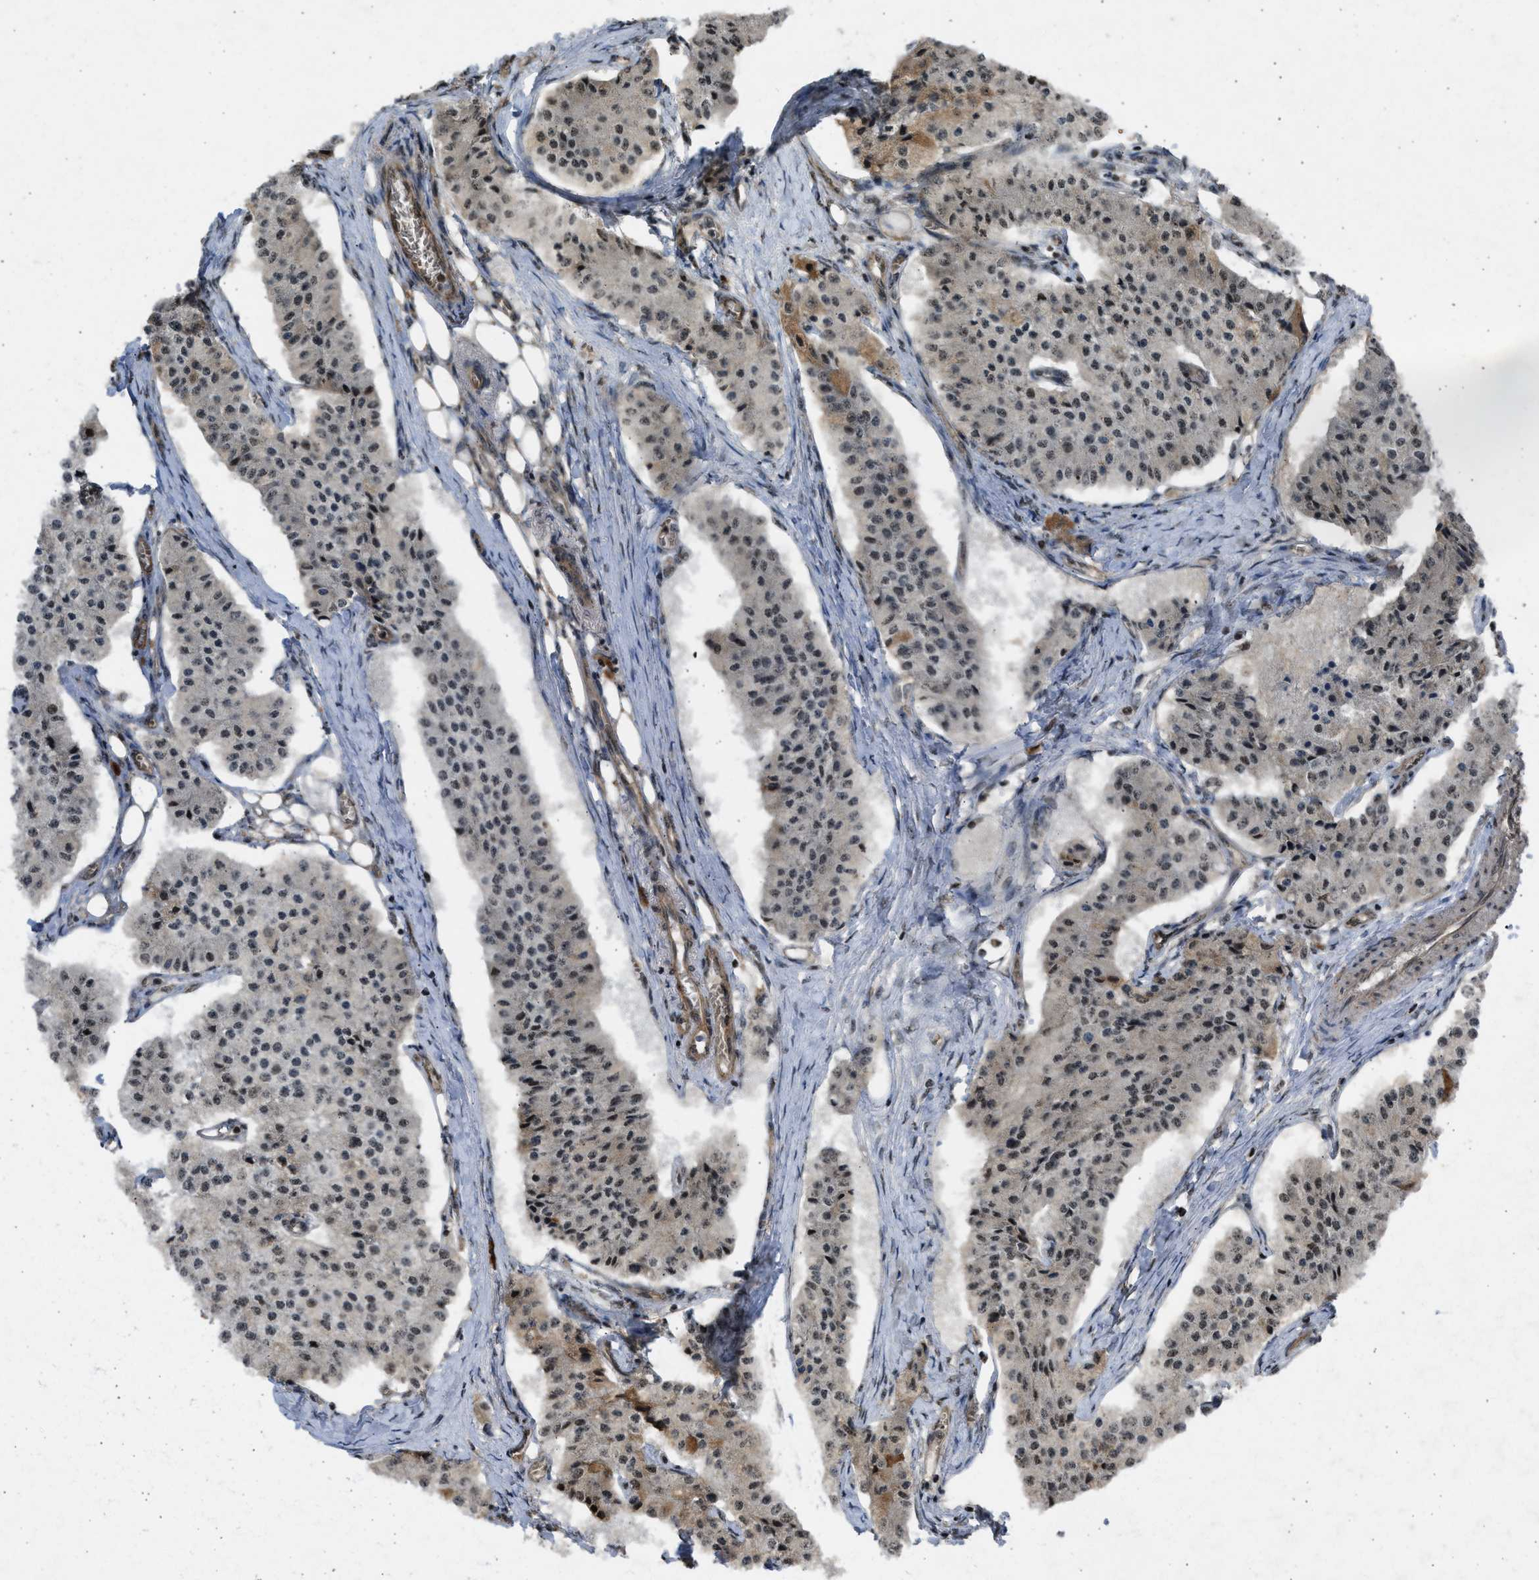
{"staining": {"intensity": "moderate", "quantity": "<25%", "location": "cytoplasmic/membranous,nuclear"}, "tissue": "carcinoid", "cell_type": "Tumor cells", "image_type": "cancer", "snomed": [{"axis": "morphology", "description": "Carcinoid, malignant, NOS"}, {"axis": "topography", "description": "Colon"}], "caption": "Protein staining by IHC shows moderate cytoplasmic/membranous and nuclear staining in approximately <25% of tumor cells in carcinoid (malignant). (DAB = brown stain, brightfield microscopy at high magnification).", "gene": "TFDP2", "patient": {"sex": "female", "age": 52}}